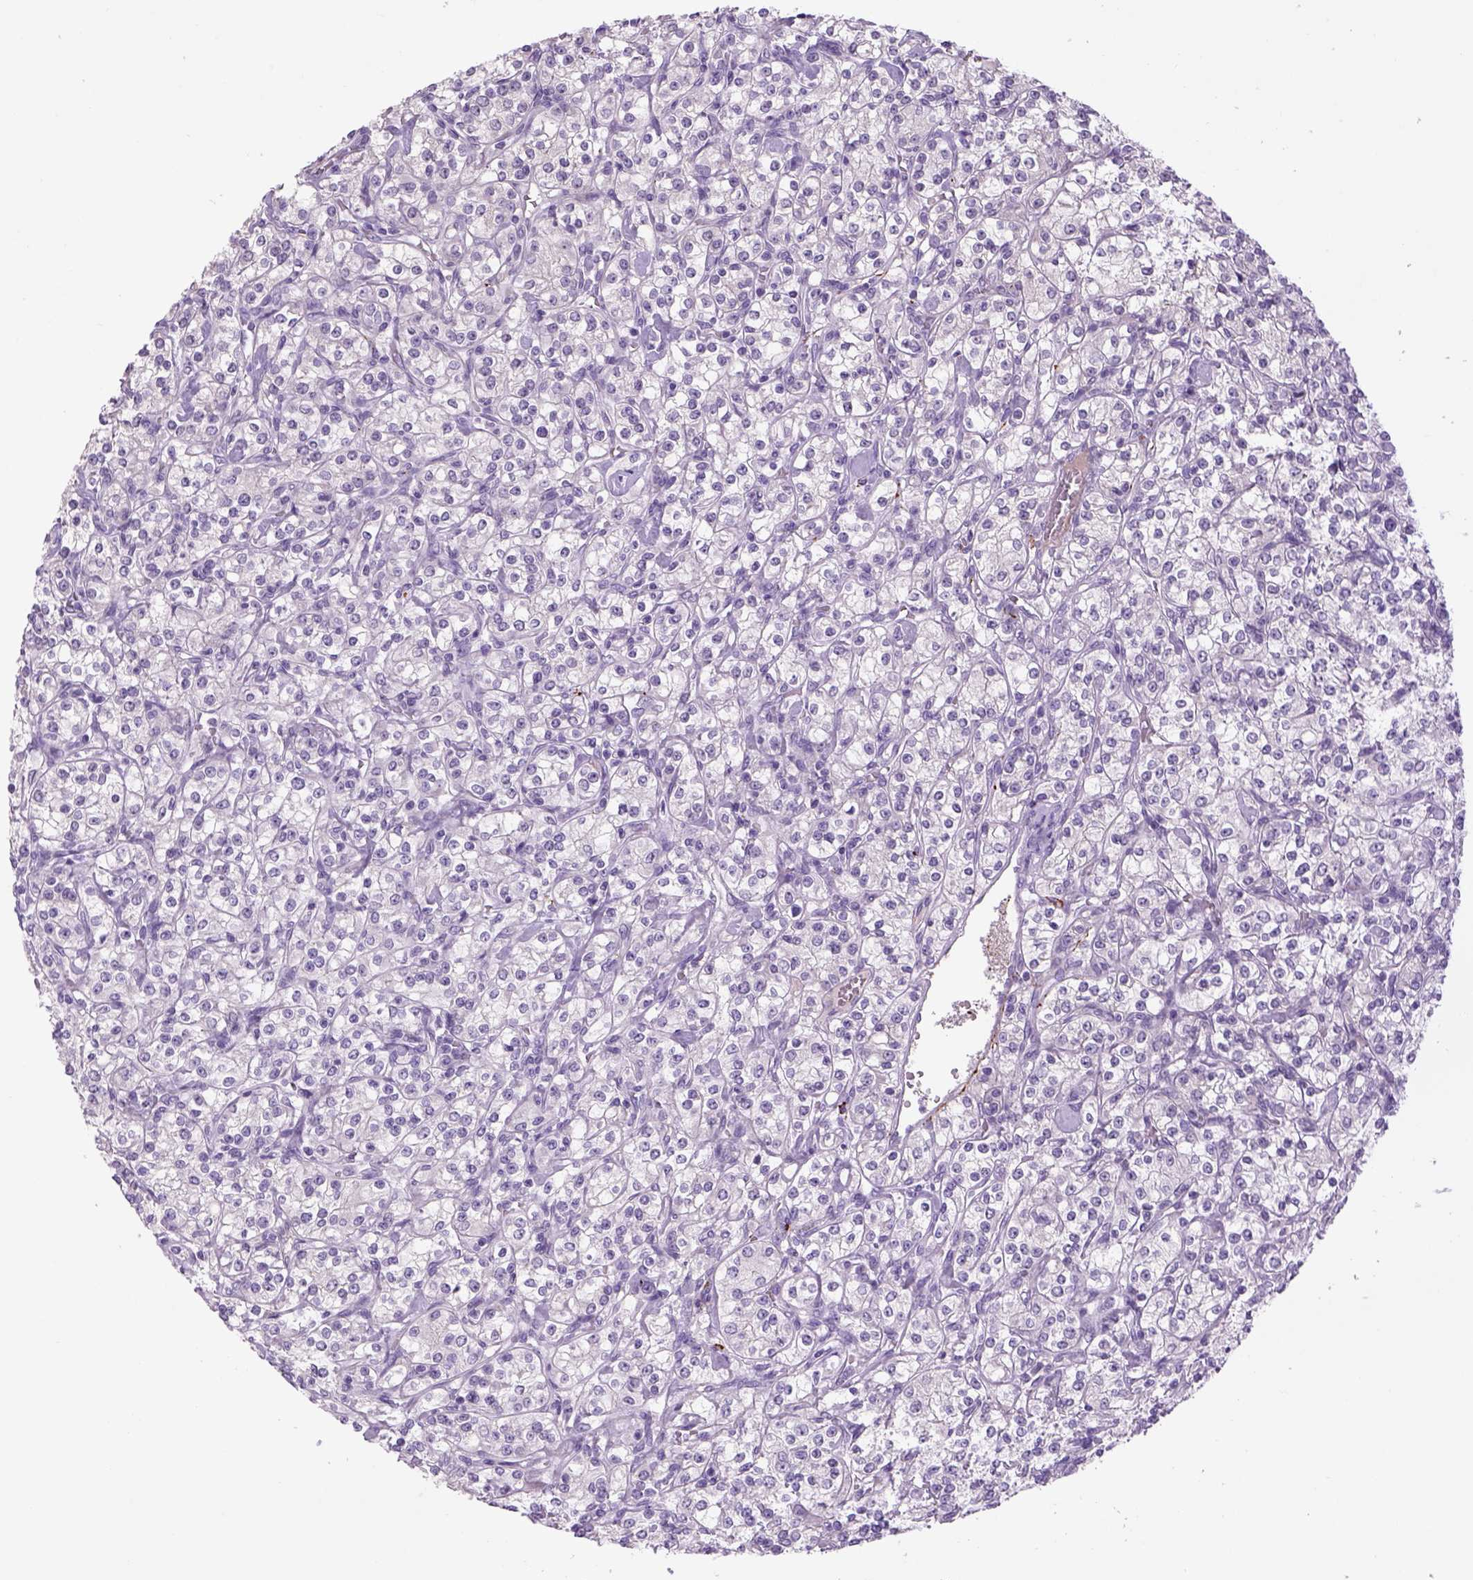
{"staining": {"intensity": "negative", "quantity": "none", "location": "none"}, "tissue": "renal cancer", "cell_type": "Tumor cells", "image_type": "cancer", "snomed": [{"axis": "morphology", "description": "Adenocarcinoma, NOS"}, {"axis": "topography", "description": "Kidney"}], "caption": "Immunohistochemistry (IHC) histopathology image of renal cancer (adenocarcinoma) stained for a protein (brown), which reveals no positivity in tumor cells. The staining is performed using DAB brown chromogen with nuclei counter-stained in using hematoxylin.", "gene": "DBH", "patient": {"sex": "male", "age": 77}}